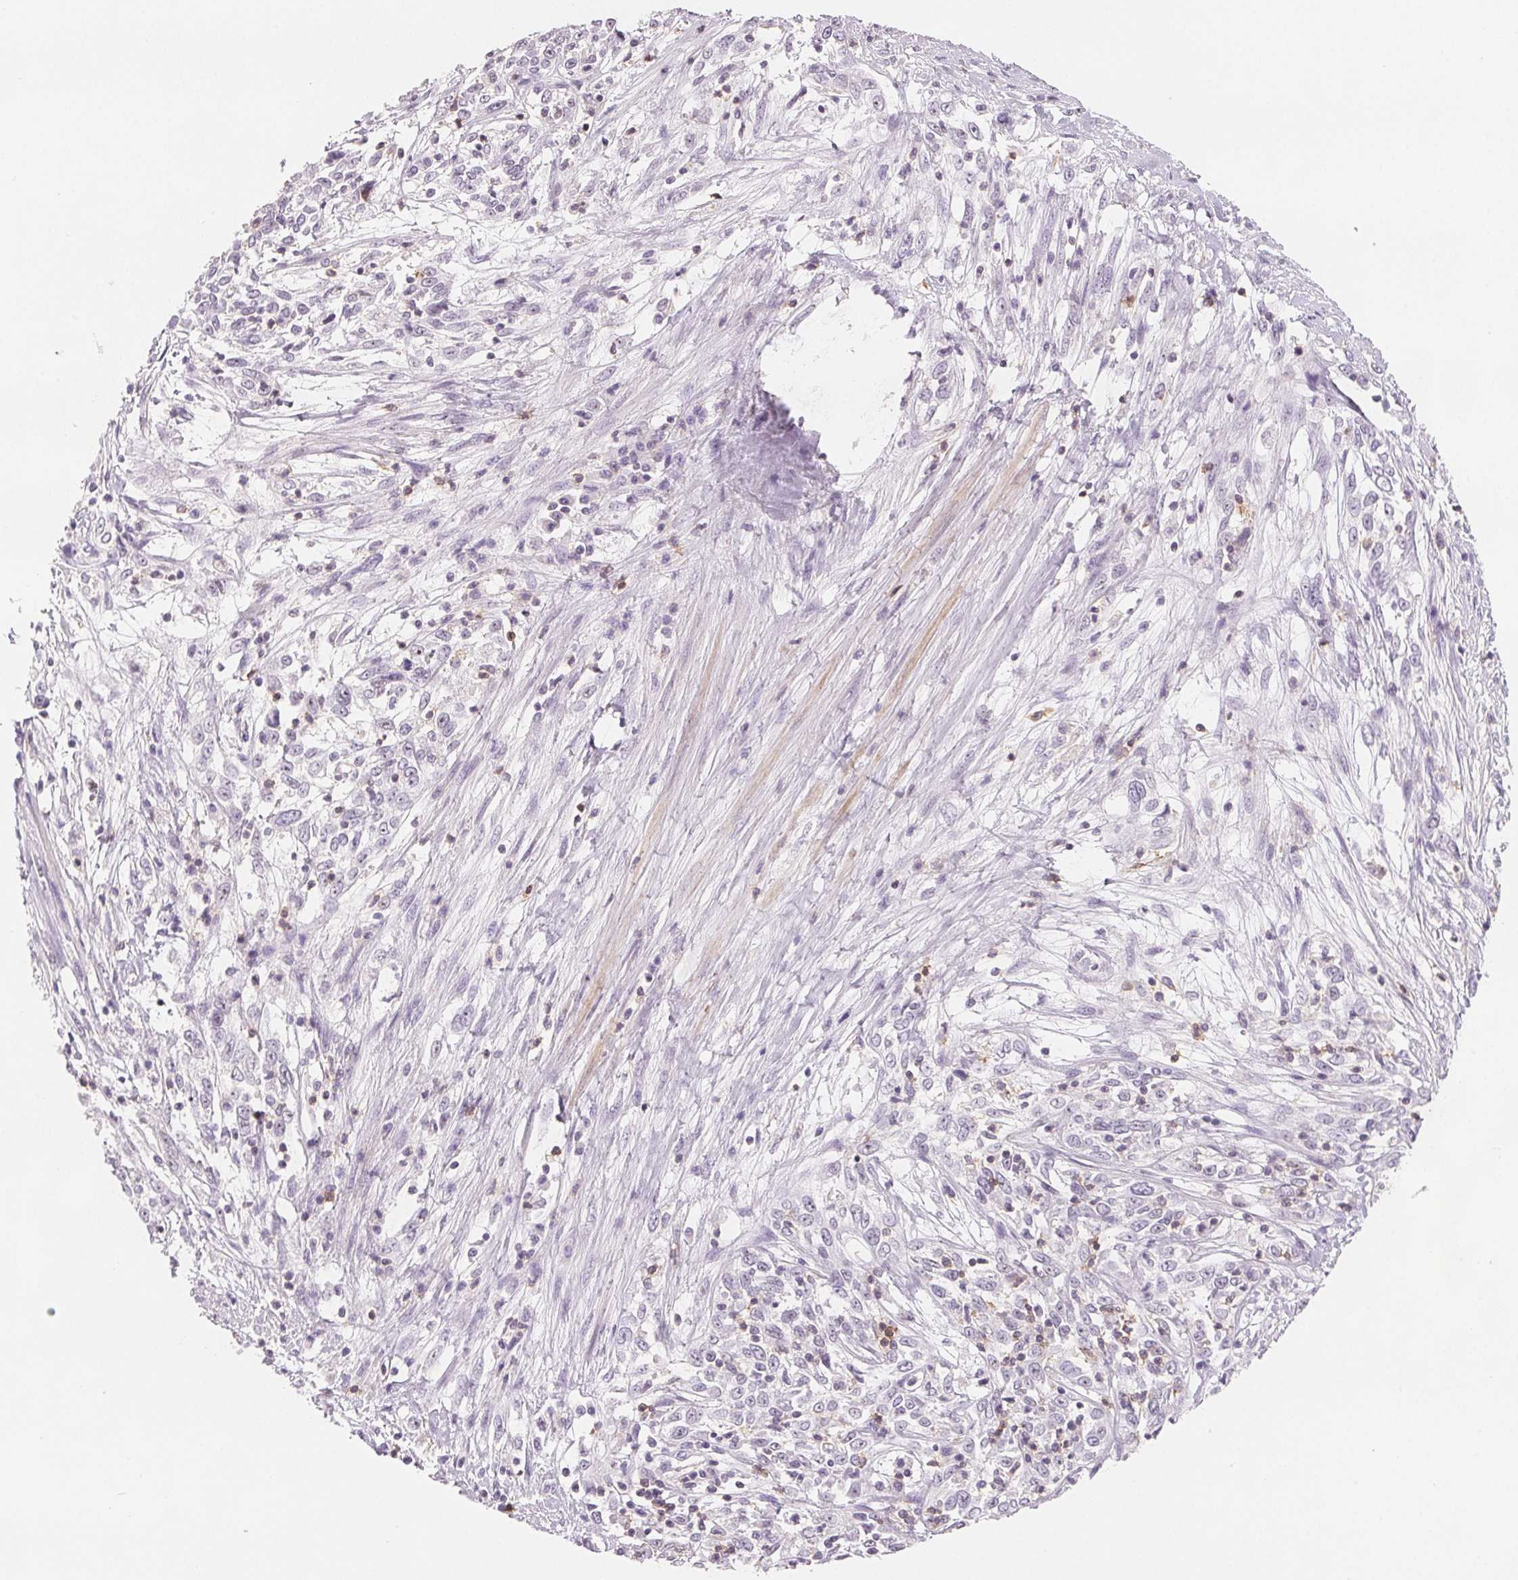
{"staining": {"intensity": "negative", "quantity": "none", "location": "none"}, "tissue": "cervical cancer", "cell_type": "Tumor cells", "image_type": "cancer", "snomed": [{"axis": "morphology", "description": "Adenocarcinoma, NOS"}, {"axis": "topography", "description": "Cervix"}], "caption": "Histopathology image shows no protein positivity in tumor cells of cervical cancer tissue. (DAB (3,3'-diaminobenzidine) IHC, high magnification).", "gene": "CD69", "patient": {"sex": "female", "age": 40}}